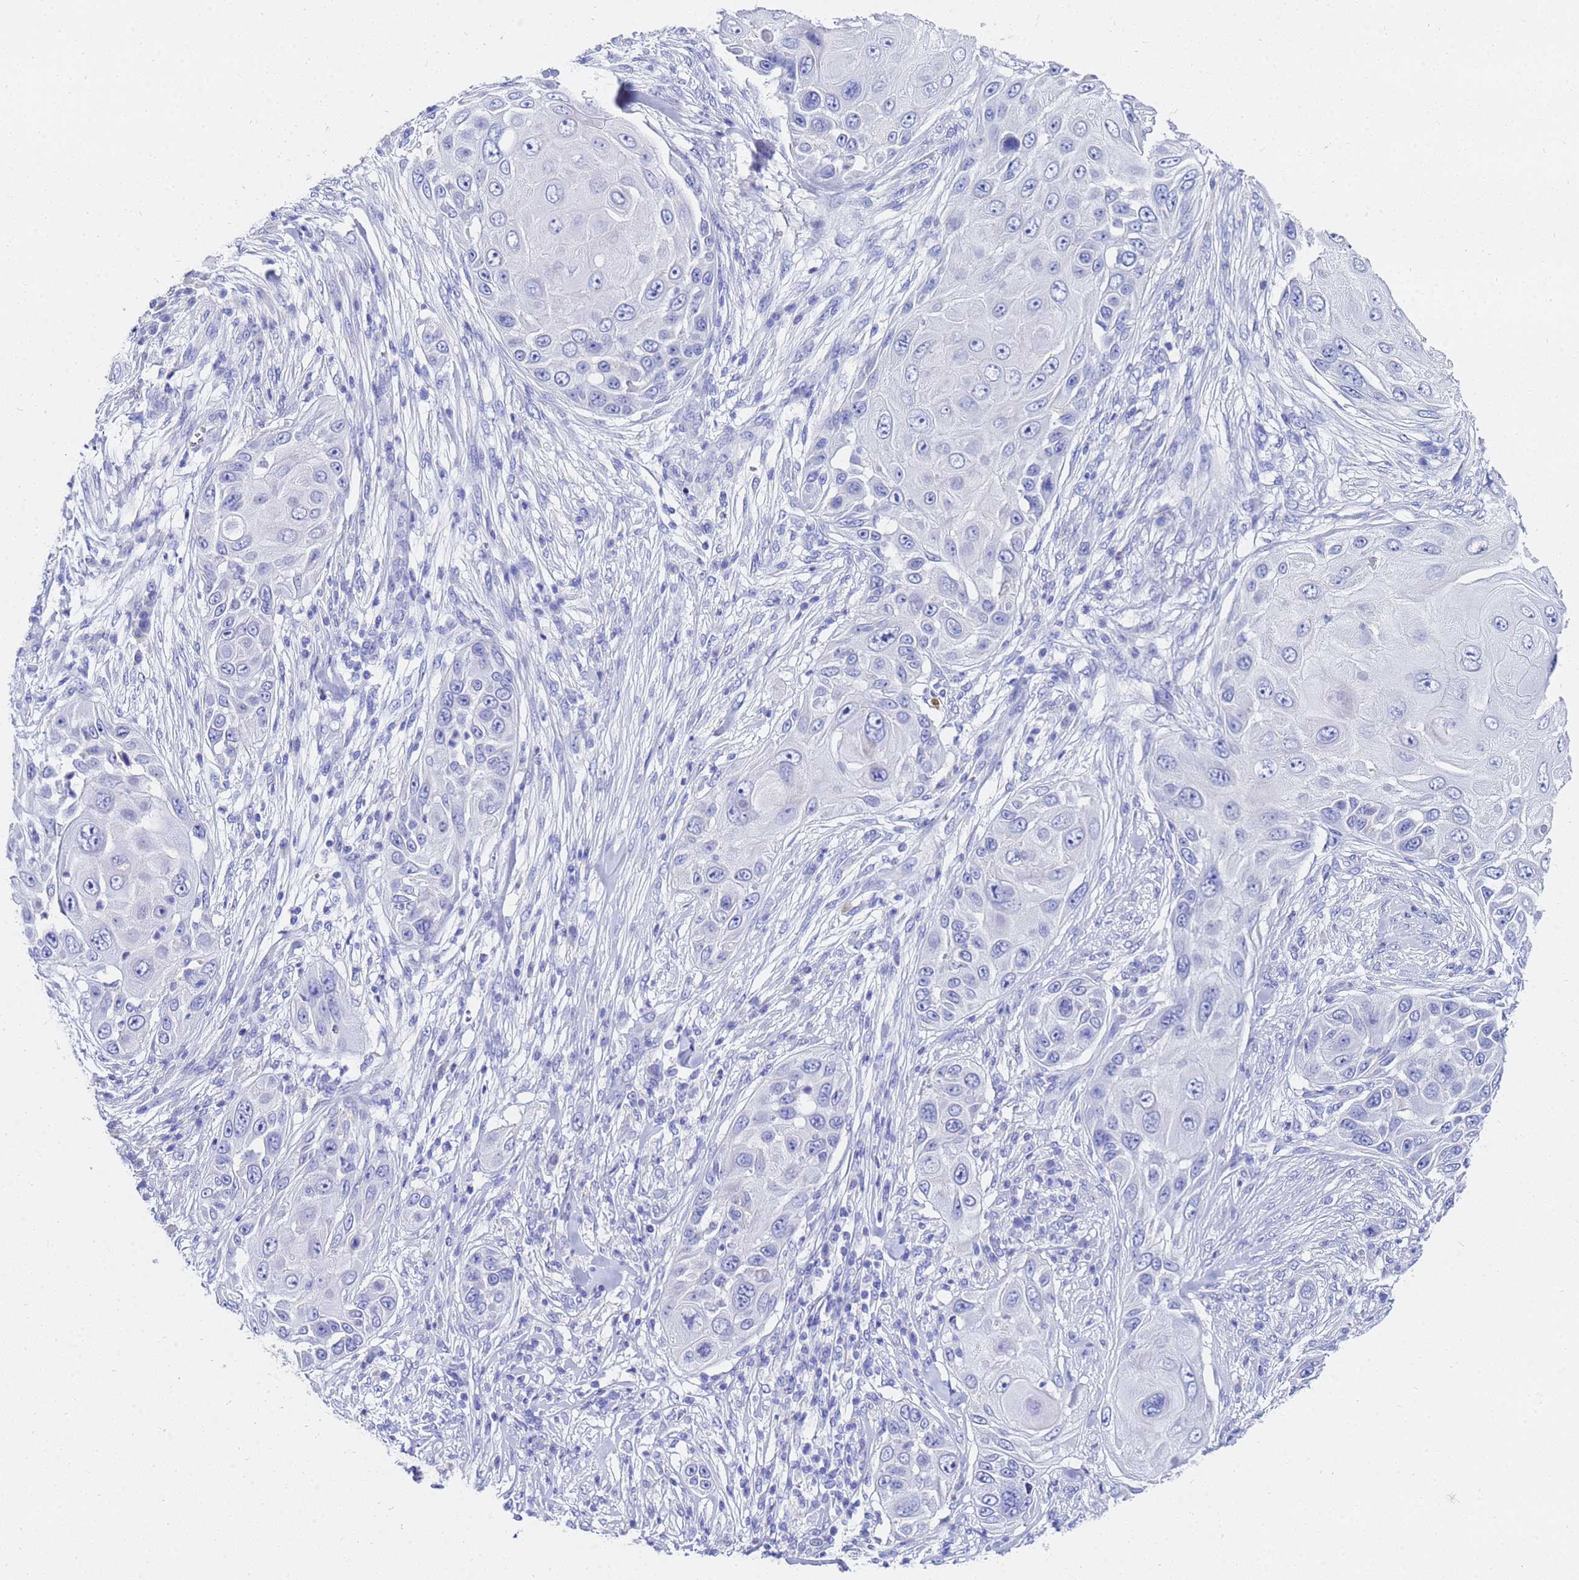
{"staining": {"intensity": "negative", "quantity": "none", "location": "none"}, "tissue": "skin cancer", "cell_type": "Tumor cells", "image_type": "cancer", "snomed": [{"axis": "morphology", "description": "Squamous cell carcinoma, NOS"}, {"axis": "topography", "description": "Skin"}], "caption": "Immunohistochemical staining of human skin cancer demonstrates no significant staining in tumor cells.", "gene": "C2orf72", "patient": {"sex": "female", "age": 44}}